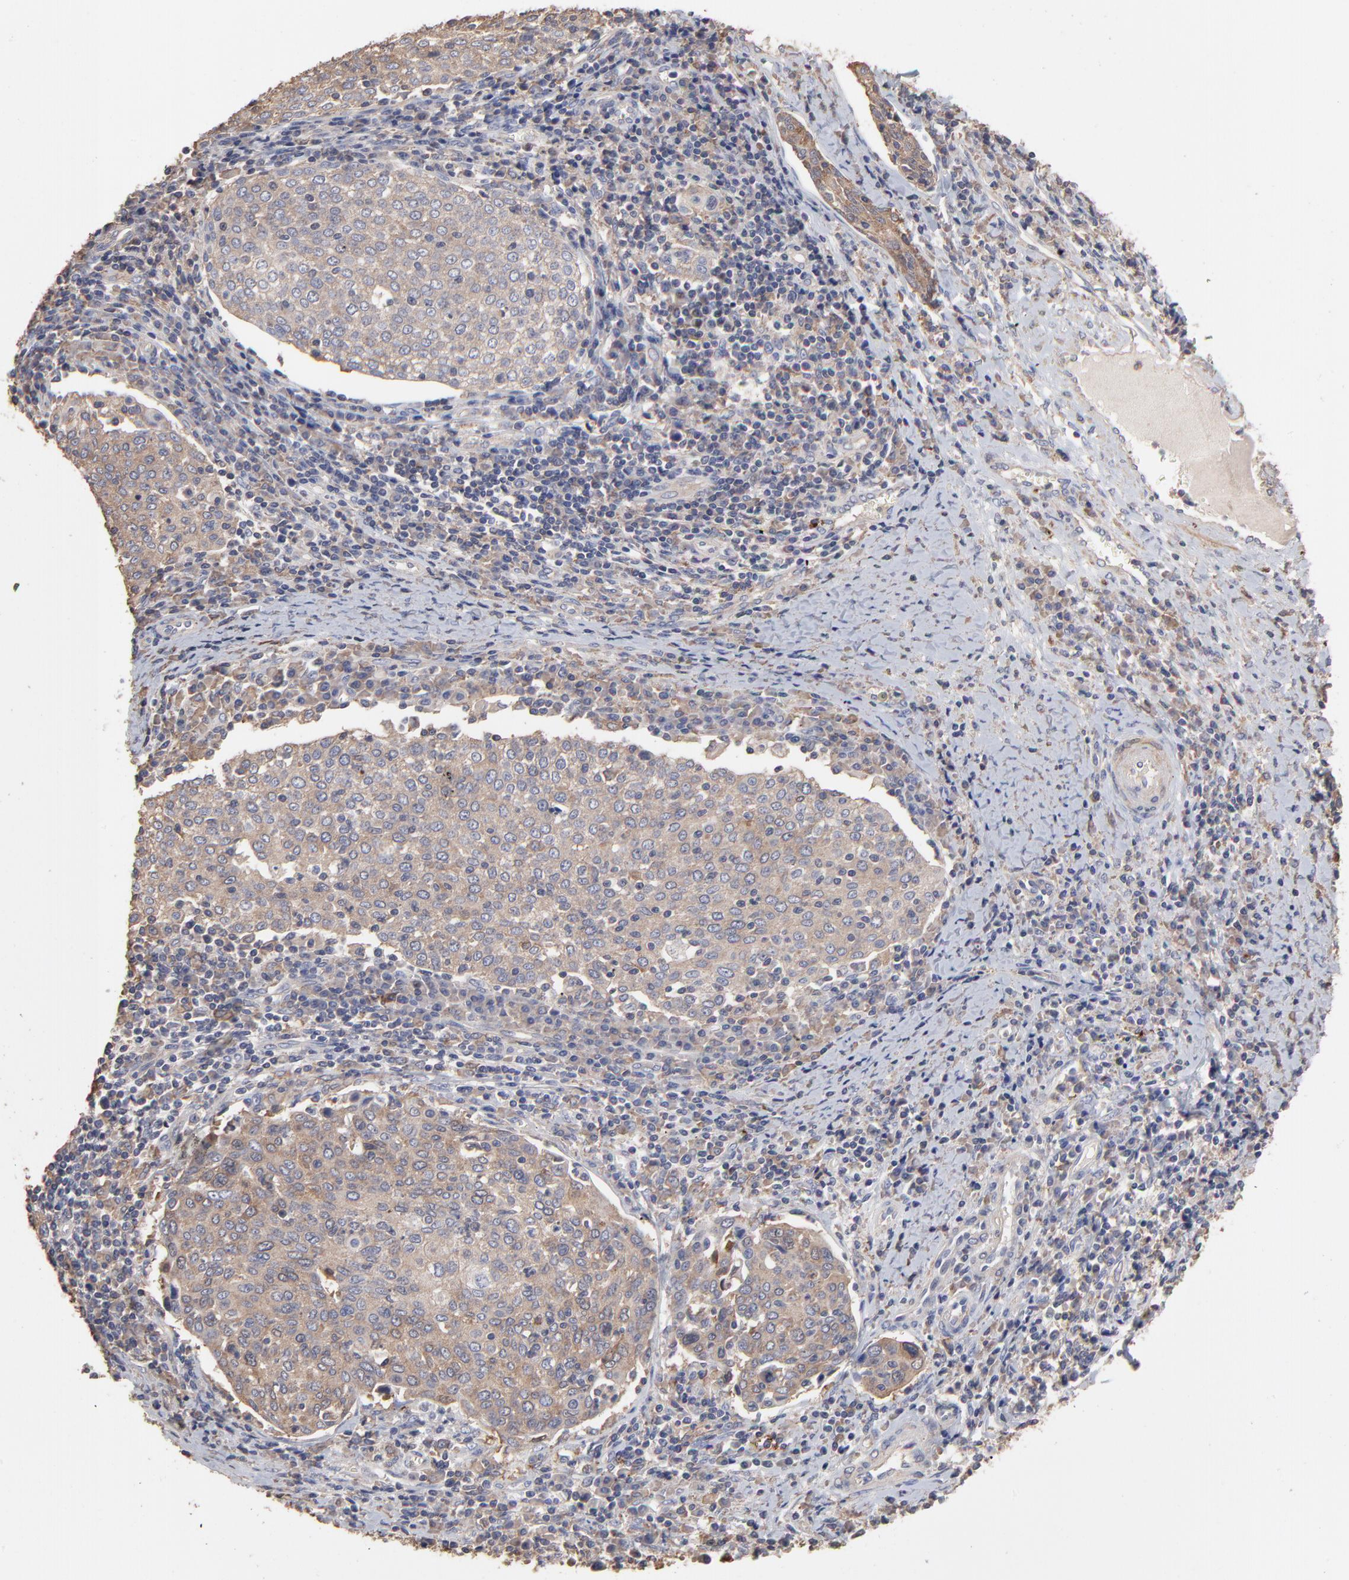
{"staining": {"intensity": "moderate", "quantity": ">75%", "location": "cytoplasmic/membranous"}, "tissue": "cervical cancer", "cell_type": "Tumor cells", "image_type": "cancer", "snomed": [{"axis": "morphology", "description": "Squamous cell carcinoma, NOS"}, {"axis": "topography", "description": "Cervix"}], "caption": "An image of cervical squamous cell carcinoma stained for a protein demonstrates moderate cytoplasmic/membranous brown staining in tumor cells.", "gene": "TANGO2", "patient": {"sex": "female", "age": 40}}